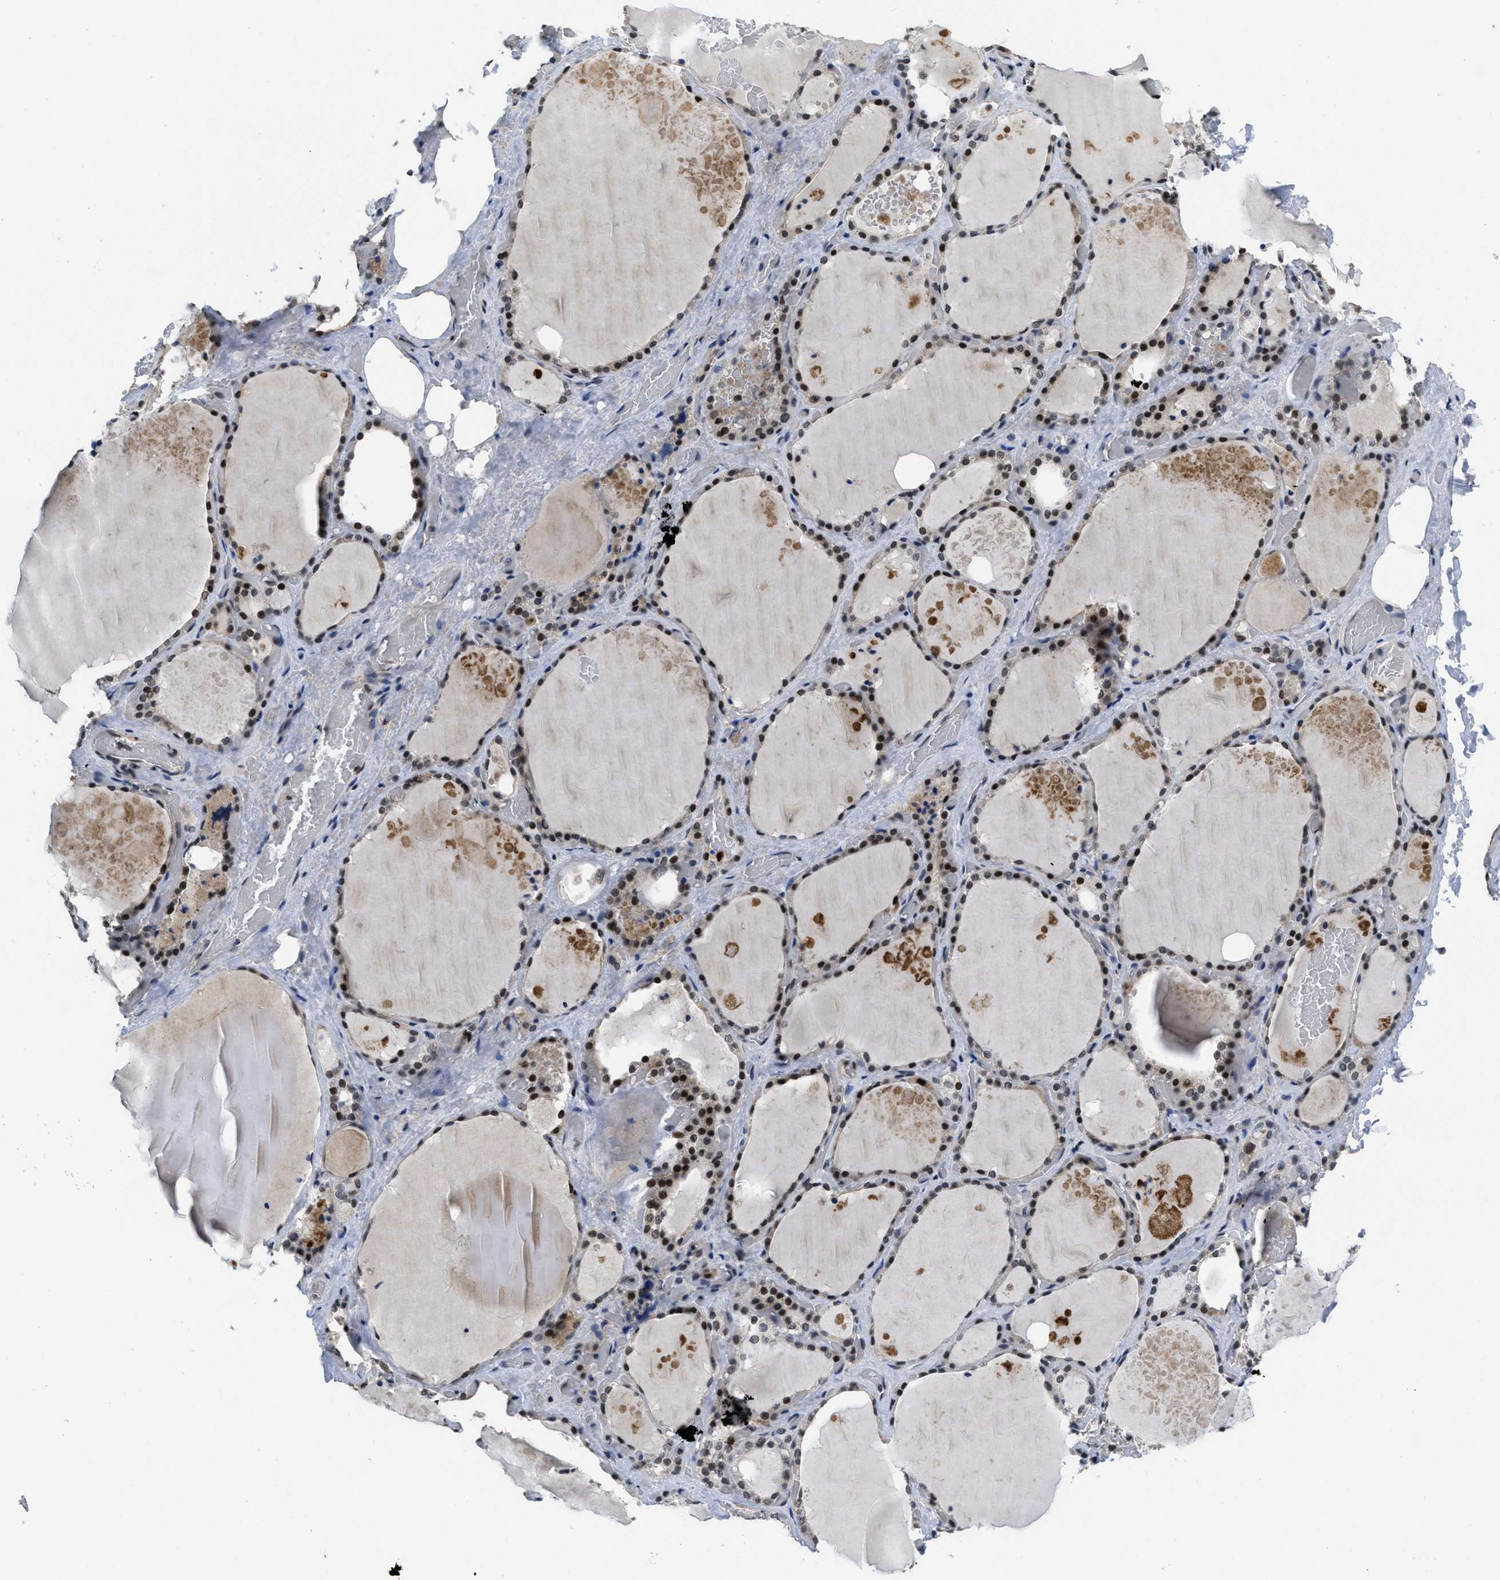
{"staining": {"intensity": "strong", "quantity": ">75%", "location": "cytoplasmic/membranous,nuclear"}, "tissue": "thyroid gland", "cell_type": "Glandular cells", "image_type": "normal", "snomed": [{"axis": "morphology", "description": "Normal tissue, NOS"}, {"axis": "topography", "description": "Thyroid gland"}], "caption": "This photomicrograph reveals immunohistochemistry (IHC) staining of unremarkable thyroid gland, with high strong cytoplasmic/membranous,nuclear staining in approximately >75% of glandular cells.", "gene": "CUL4B", "patient": {"sex": "male", "age": 61}}